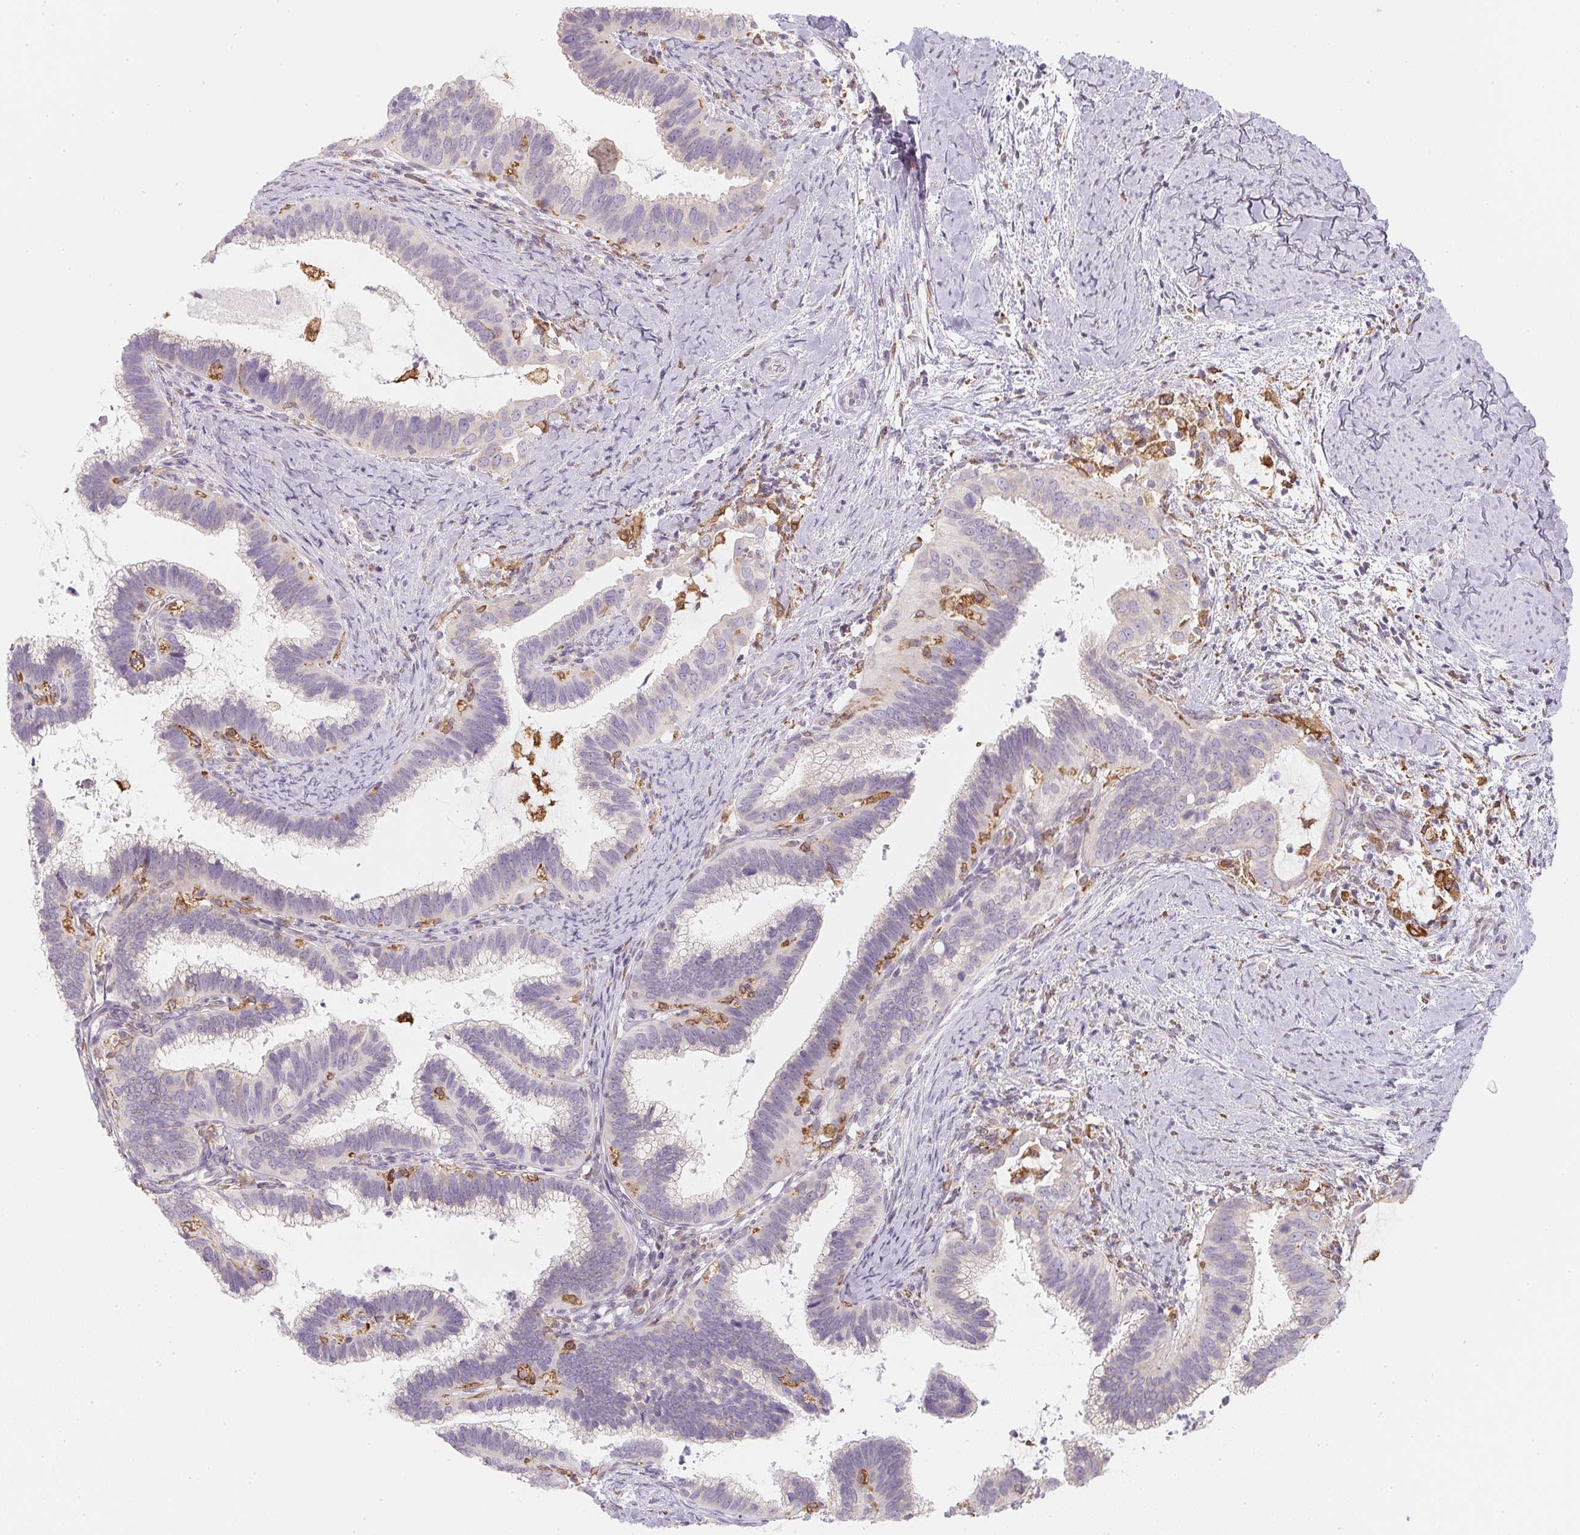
{"staining": {"intensity": "negative", "quantity": "none", "location": "none"}, "tissue": "cervical cancer", "cell_type": "Tumor cells", "image_type": "cancer", "snomed": [{"axis": "morphology", "description": "Adenocarcinoma, NOS"}, {"axis": "topography", "description": "Cervix"}], "caption": "Tumor cells are negative for protein expression in human adenocarcinoma (cervical).", "gene": "SOAT1", "patient": {"sex": "female", "age": 61}}